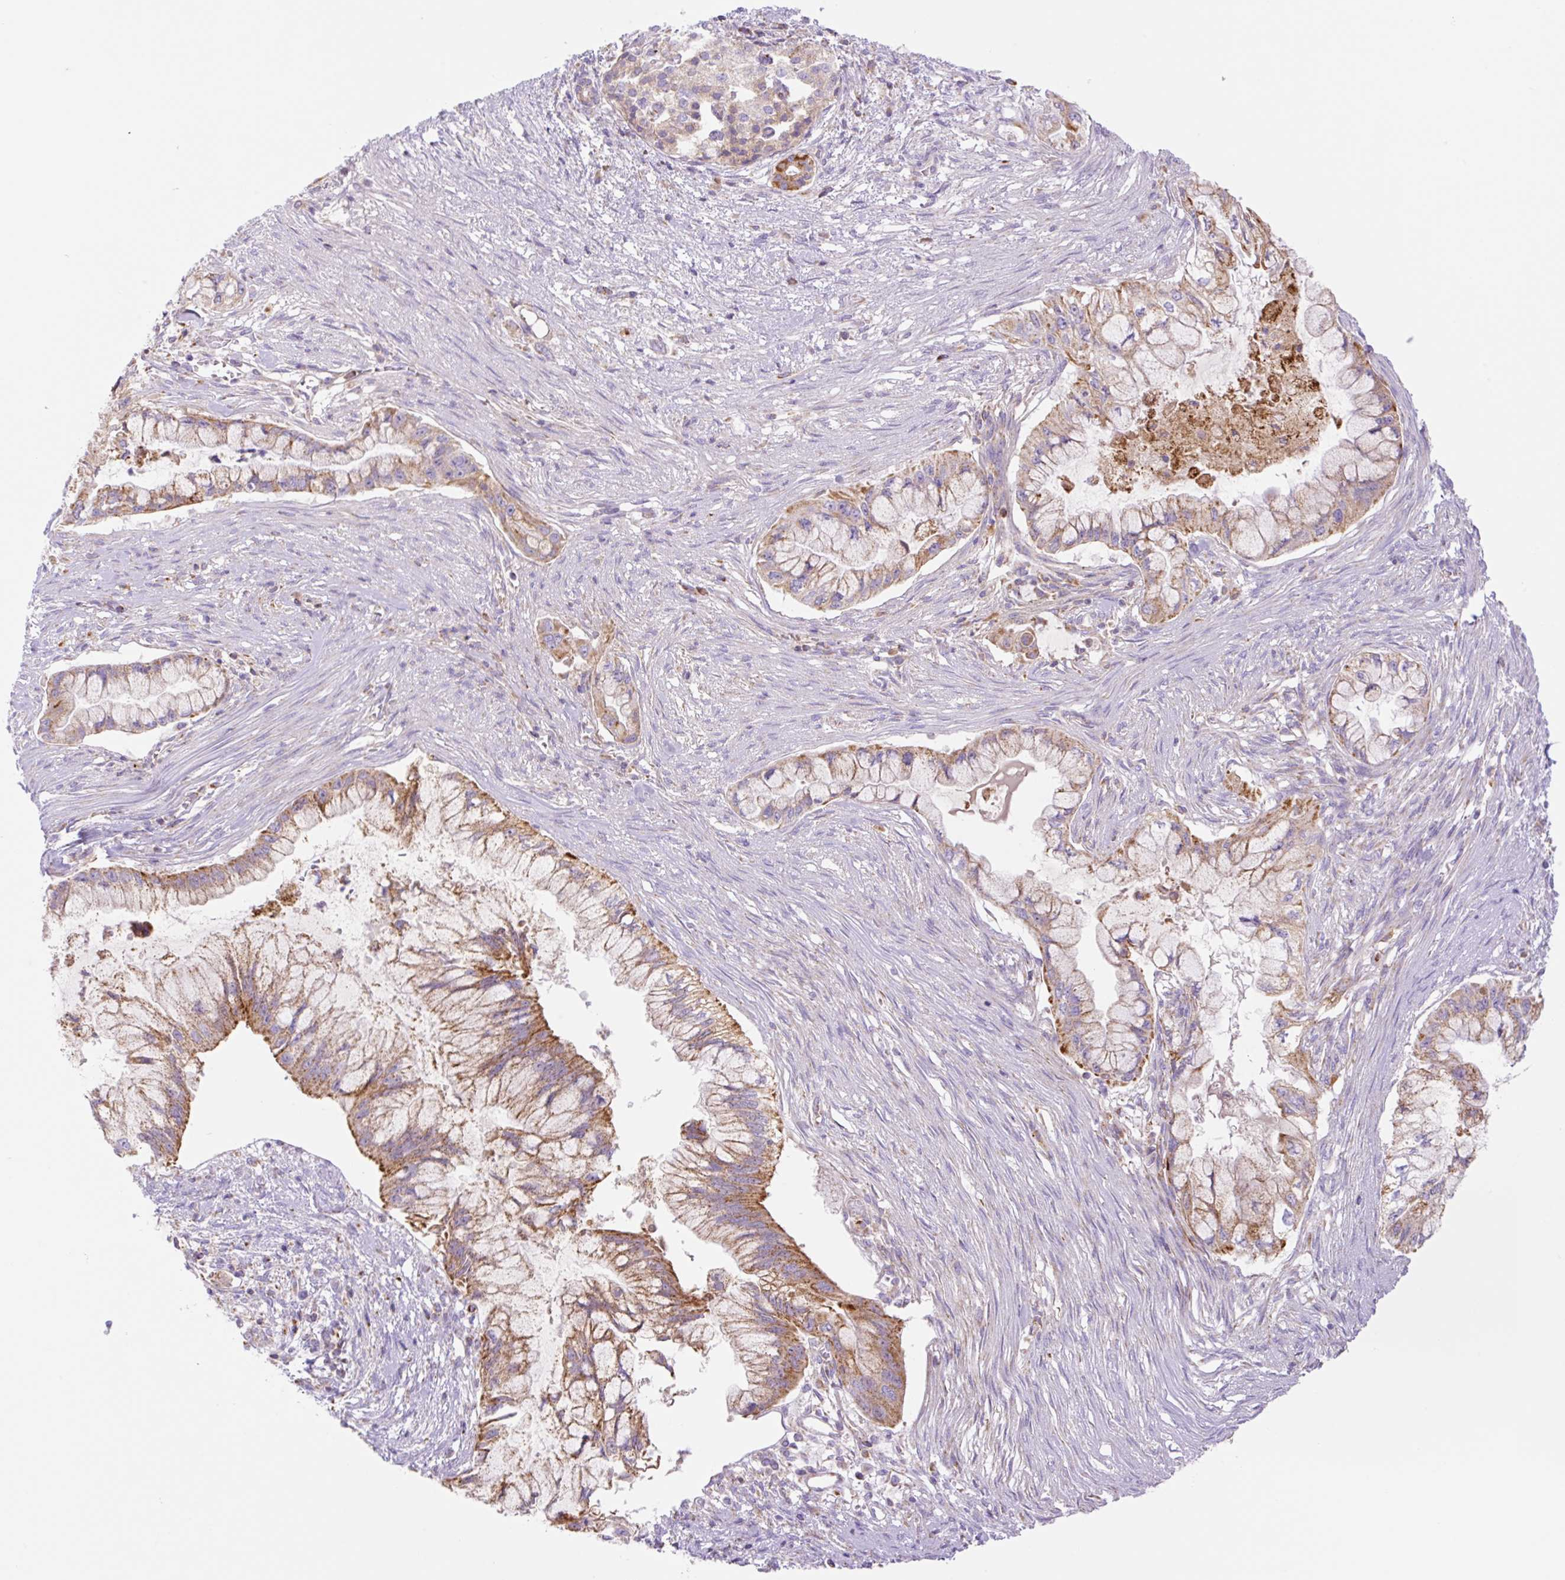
{"staining": {"intensity": "moderate", "quantity": ">75%", "location": "cytoplasmic/membranous"}, "tissue": "pancreatic cancer", "cell_type": "Tumor cells", "image_type": "cancer", "snomed": [{"axis": "morphology", "description": "Adenocarcinoma, NOS"}, {"axis": "topography", "description": "Pancreas"}], "caption": "This is an image of immunohistochemistry (IHC) staining of pancreatic cancer (adenocarcinoma), which shows moderate positivity in the cytoplasmic/membranous of tumor cells.", "gene": "ETNK2", "patient": {"sex": "male", "age": 48}}